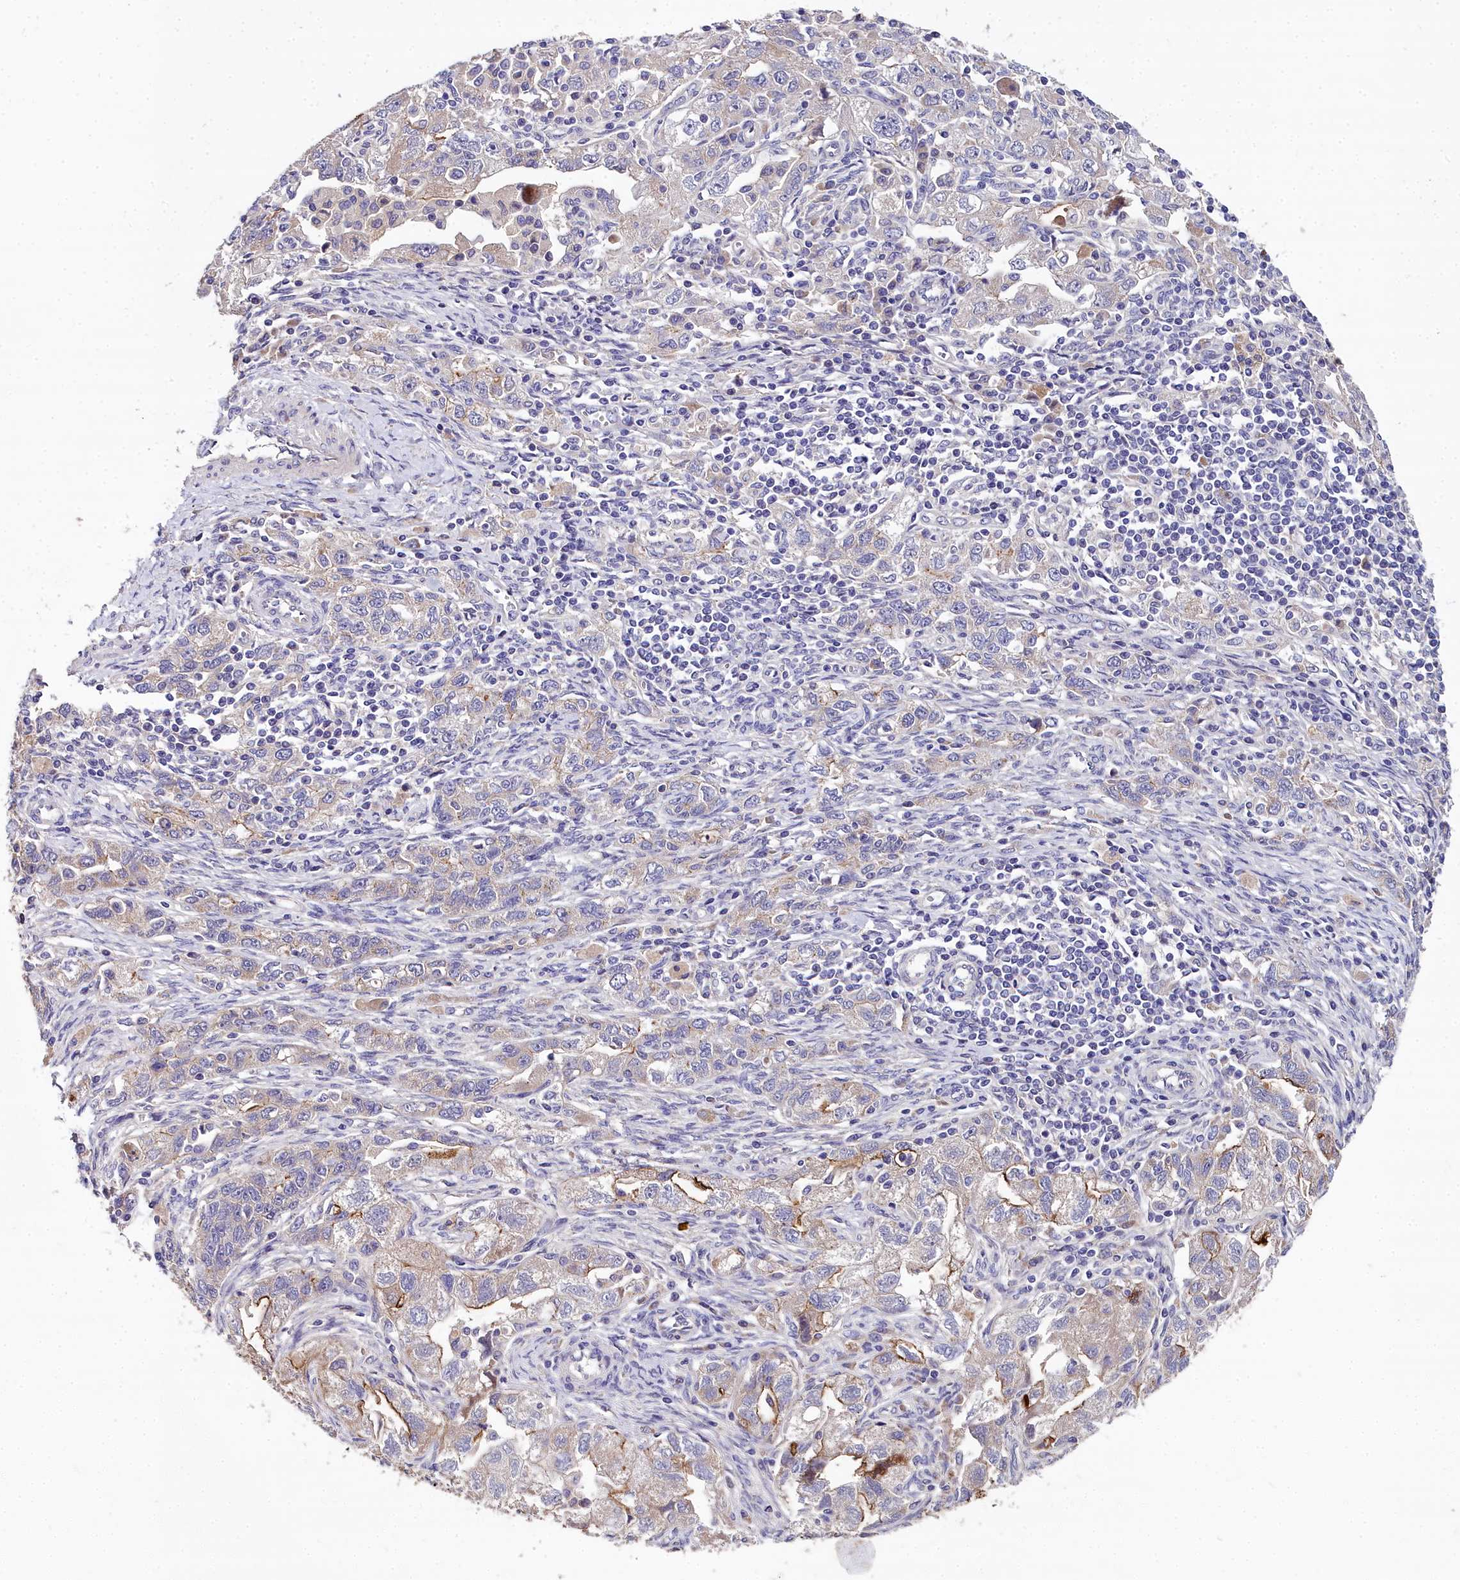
{"staining": {"intensity": "moderate", "quantity": "<25%", "location": "cytoplasmic/membranous"}, "tissue": "ovarian cancer", "cell_type": "Tumor cells", "image_type": "cancer", "snomed": [{"axis": "morphology", "description": "Carcinoma, NOS"}, {"axis": "morphology", "description": "Cystadenocarcinoma, serous, NOS"}, {"axis": "topography", "description": "Ovary"}], "caption": "The image demonstrates staining of ovarian cancer, revealing moderate cytoplasmic/membranous protein positivity (brown color) within tumor cells.", "gene": "NT5M", "patient": {"sex": "female", "age": 69}}